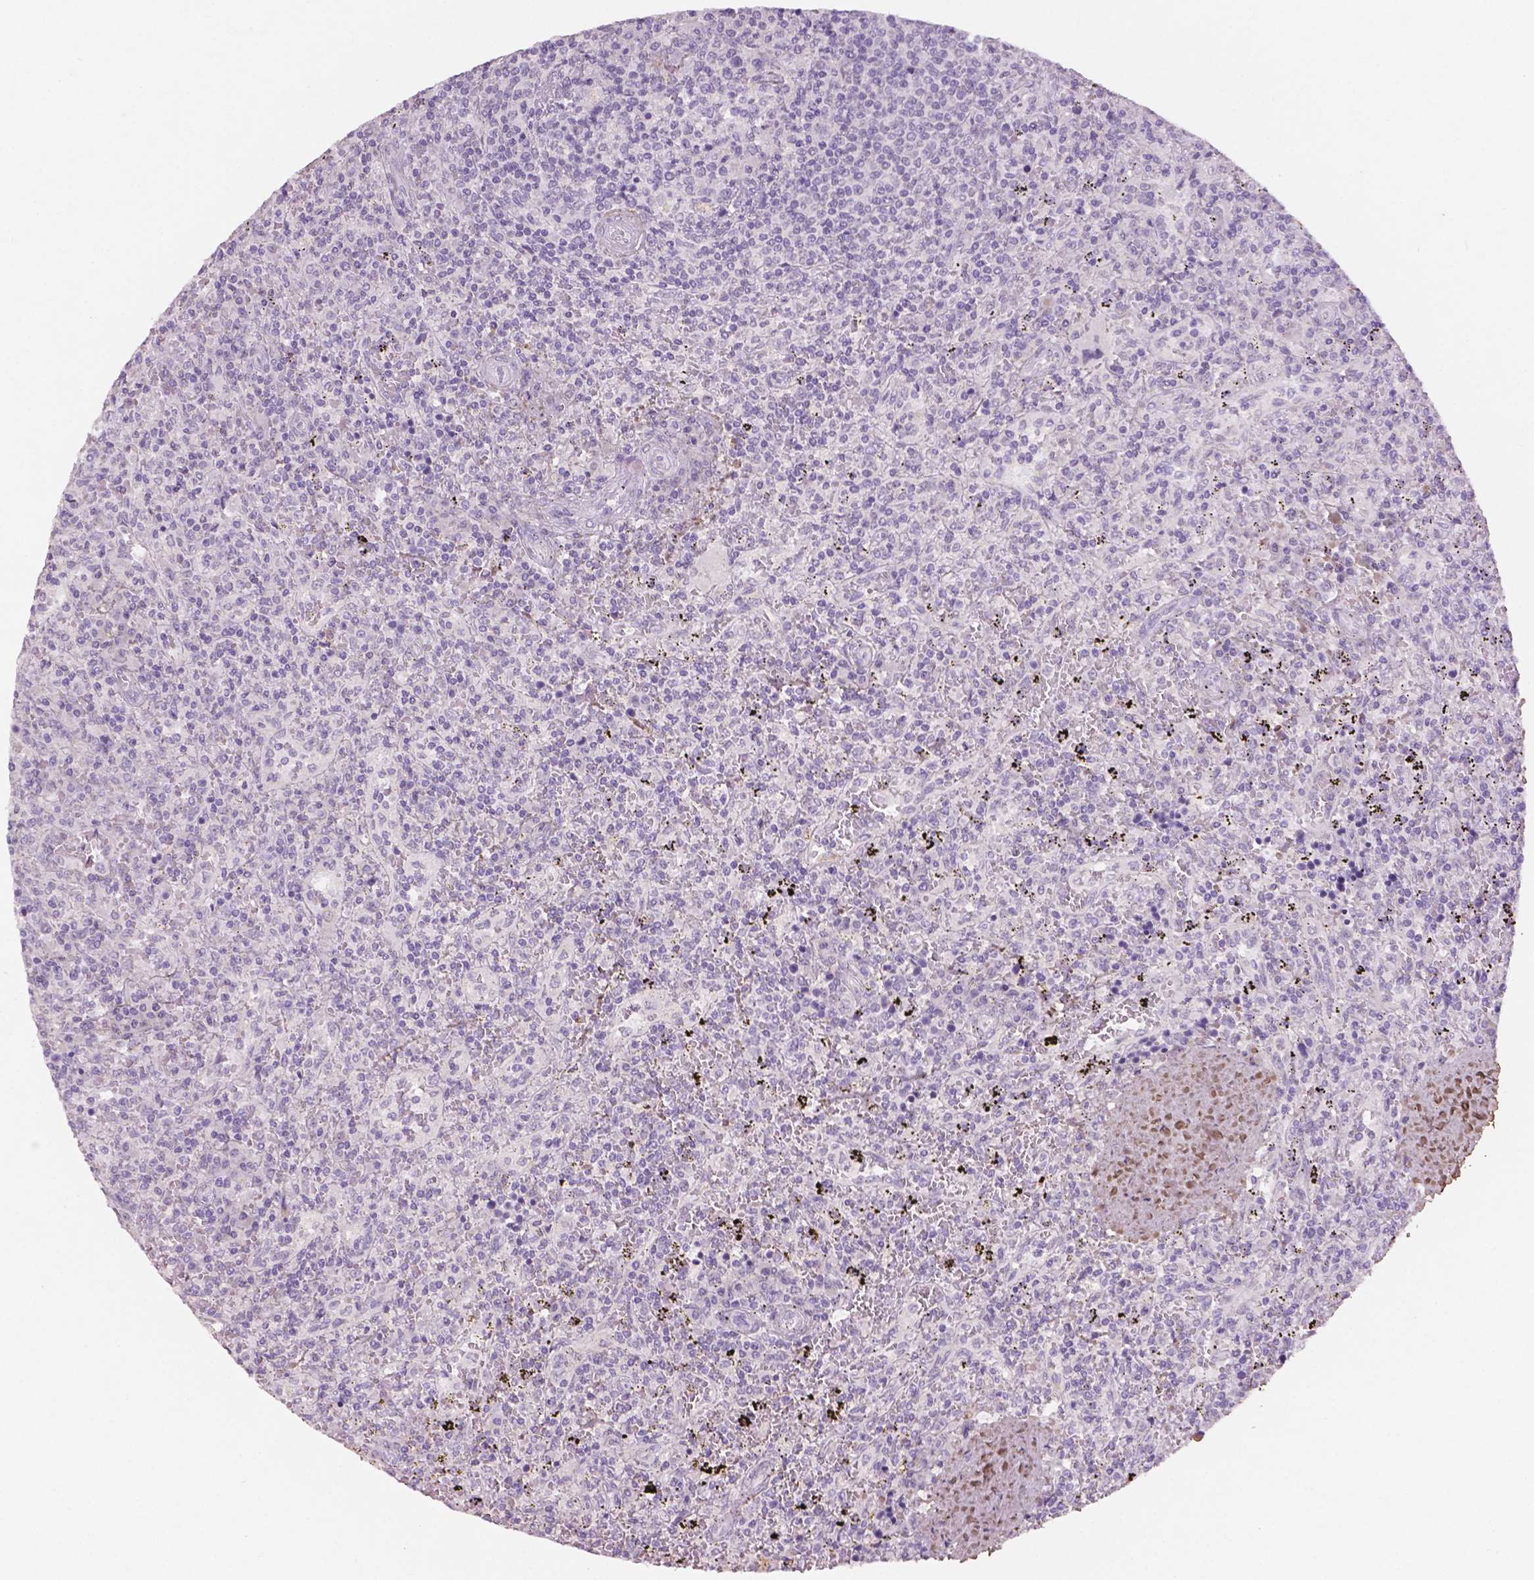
{"staining": {"intensity": "negative", "quantity": "none", "location": "none"}, "tissue": "lymphoma", "cell_type": "Tumor cells", "image_type": "cancer", "snomed": [{"axis": "morphology", "description": "Malignant lymphoma, non-Hodgkin's type, Low grade"}, {"axis": "topography", "description": "Spleen"}], "caption": "This is a photomicrograph of IHC staining of low-grade malignant lymphoma, non-Hodgkin's type, which shows no expression in tumor cells. Nuclei are stained in blue.", "gene": "DLG2", "patient": {"sex": "male", "age": 62}}